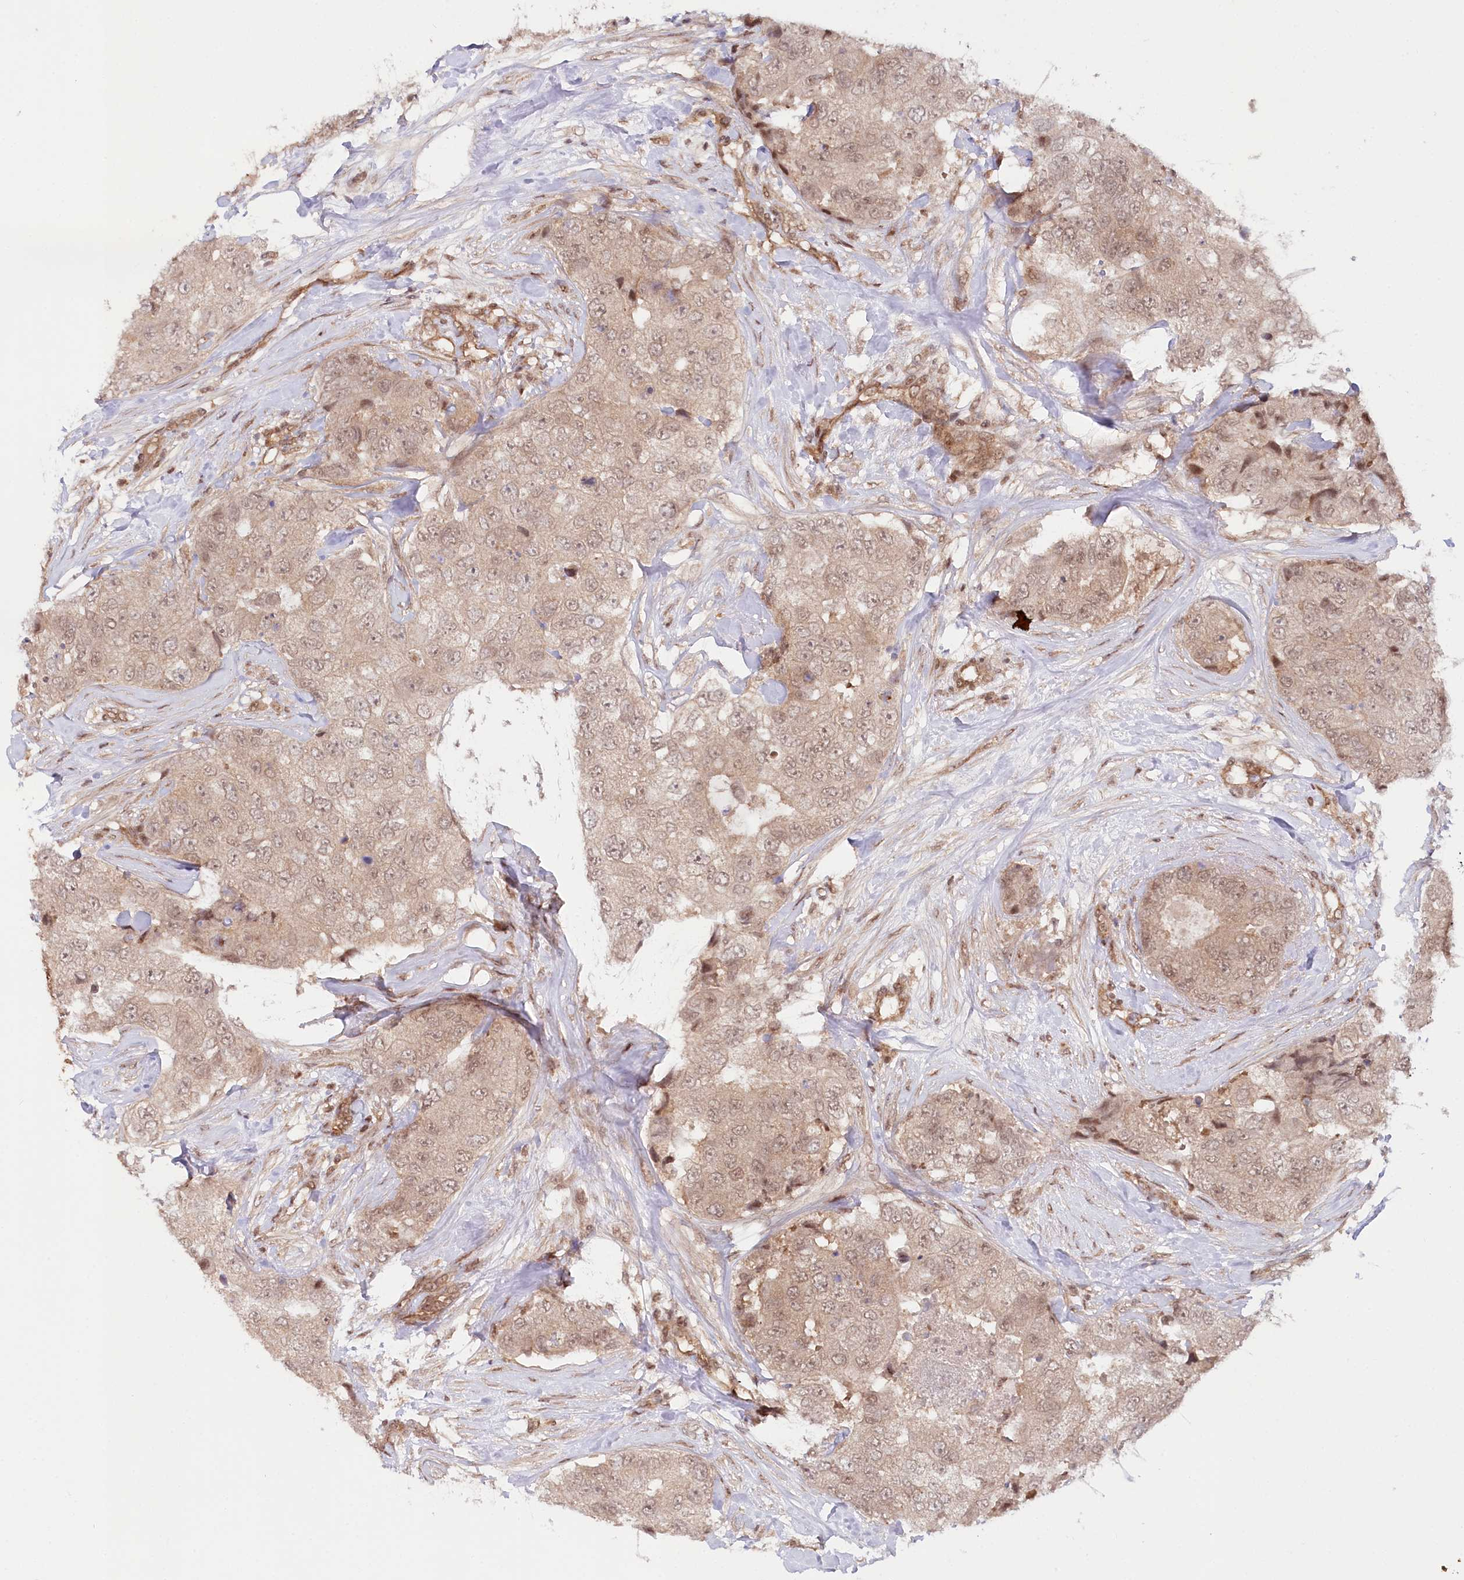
{"staining": {"intensity": "weak", "quantity": ">75%", "location": "cytoplasmic/membranous,nuclear"}, "tissue": "breast cancer", "cell_type": "Tumor cells", "image_type": "cancer", "snomed": [{"axis": "morphology", "description": "Duct carcinoma"}, {"axis": "topography", "description": "Breast"}], "caption": "Protein staining demonstrates weak cytoplasmic/membranous and nuclear staining in approximately >75% of tumor cells in breast cancer (infiltrating ductal carcinoma).", "gene": "CCDC65", "patient": {"sex": "female", "age": 62}}